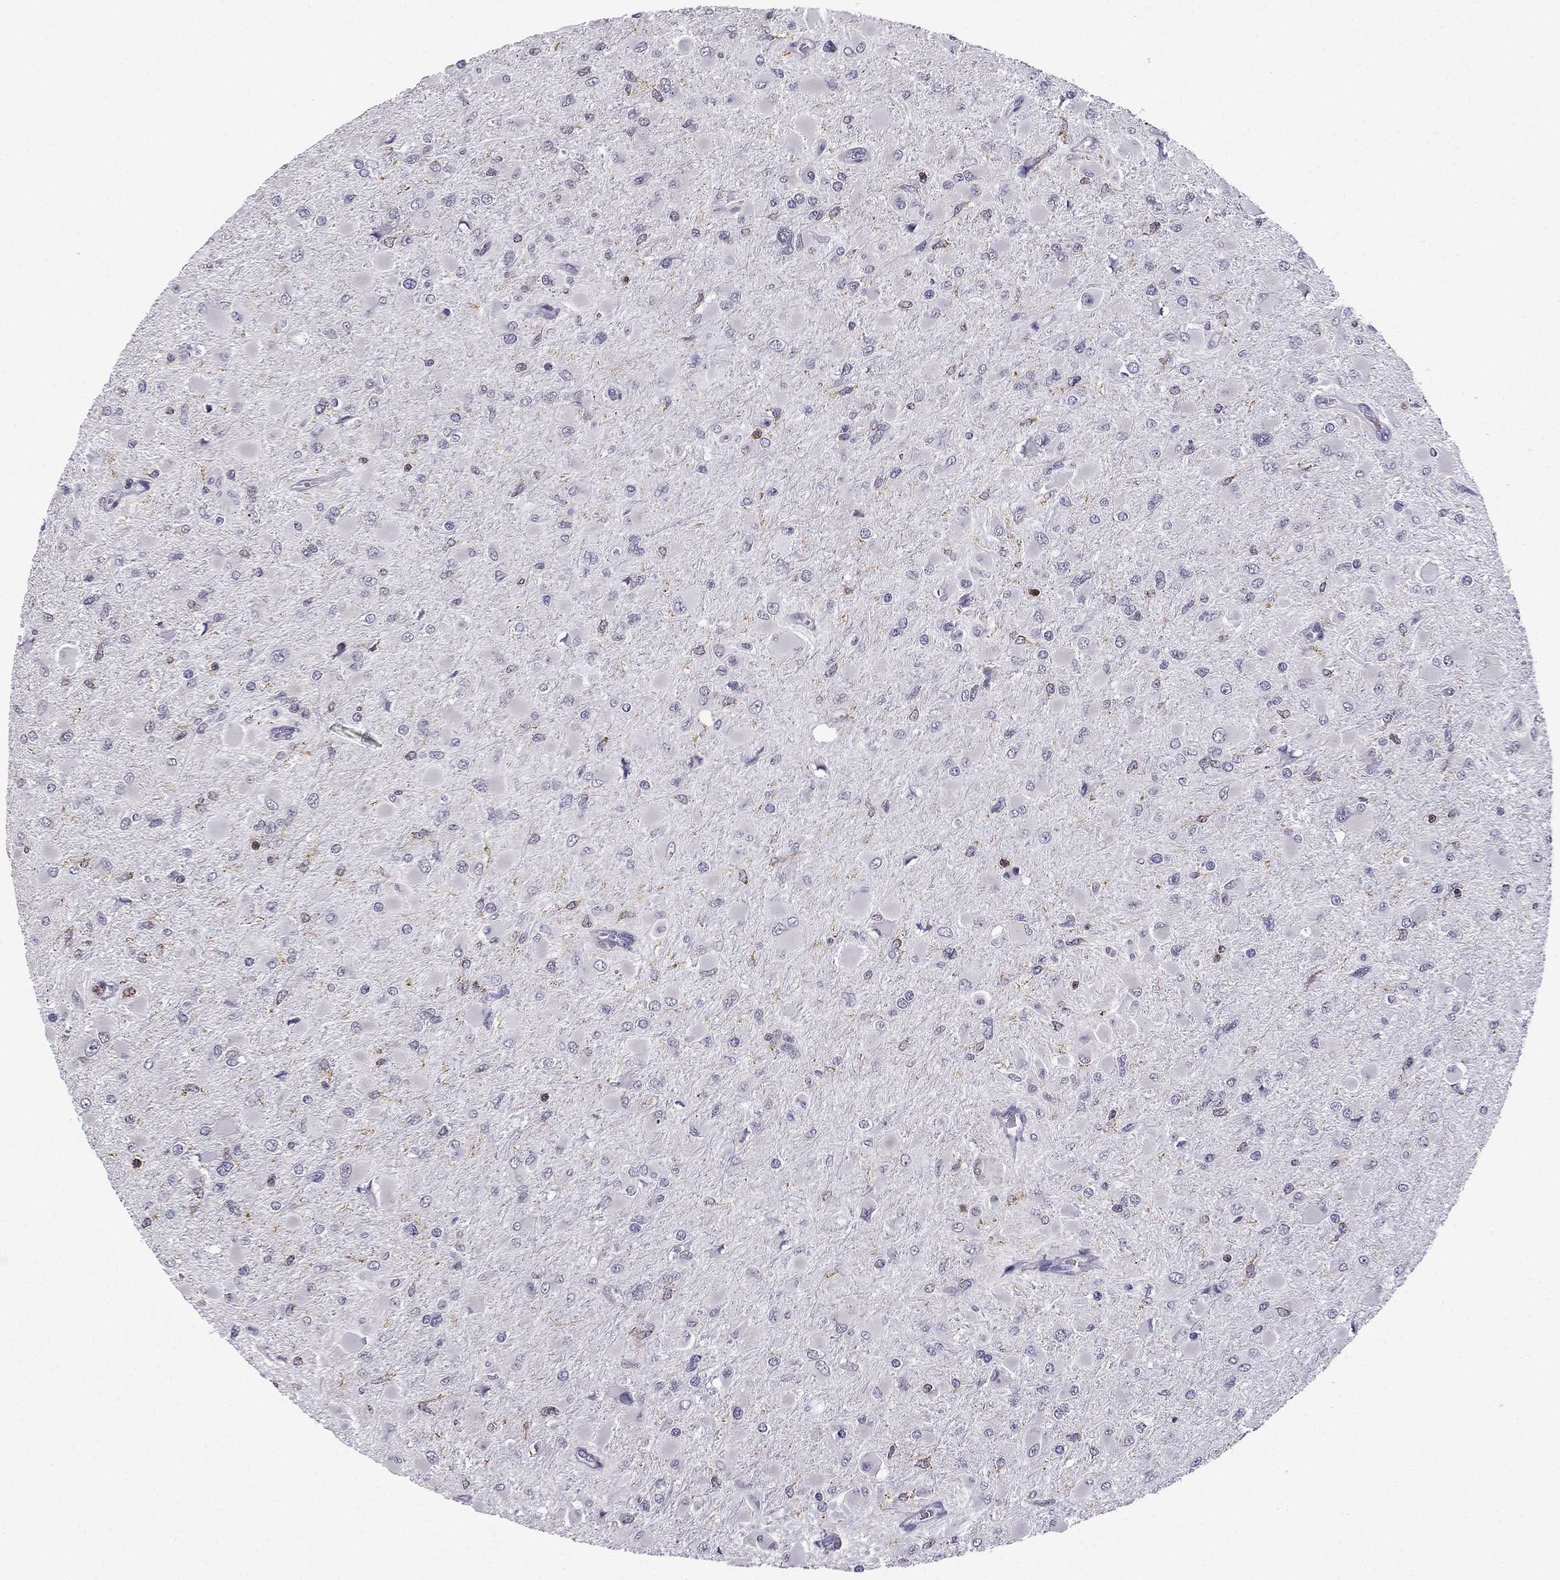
{"staining": {"intensity": "negative", "quantity": "none", "location": "none"}, "tissue": "glioma", "cell_type": "Tumor cells", "image_type": "cancer", "snomed": [{"axis": "morphology", "description": "Glioma, malignant, High grade"}, {"axis": "topography", "description": "Cerebral cortex"}], "caption": "Immunohistochemistry histopathology image of malignant glioma (high-grade) stained for a protein (brown), which exhibits no expression in tumor cells.", "gene": "CCK", "patient": {"sex": "female", "age": 36}}